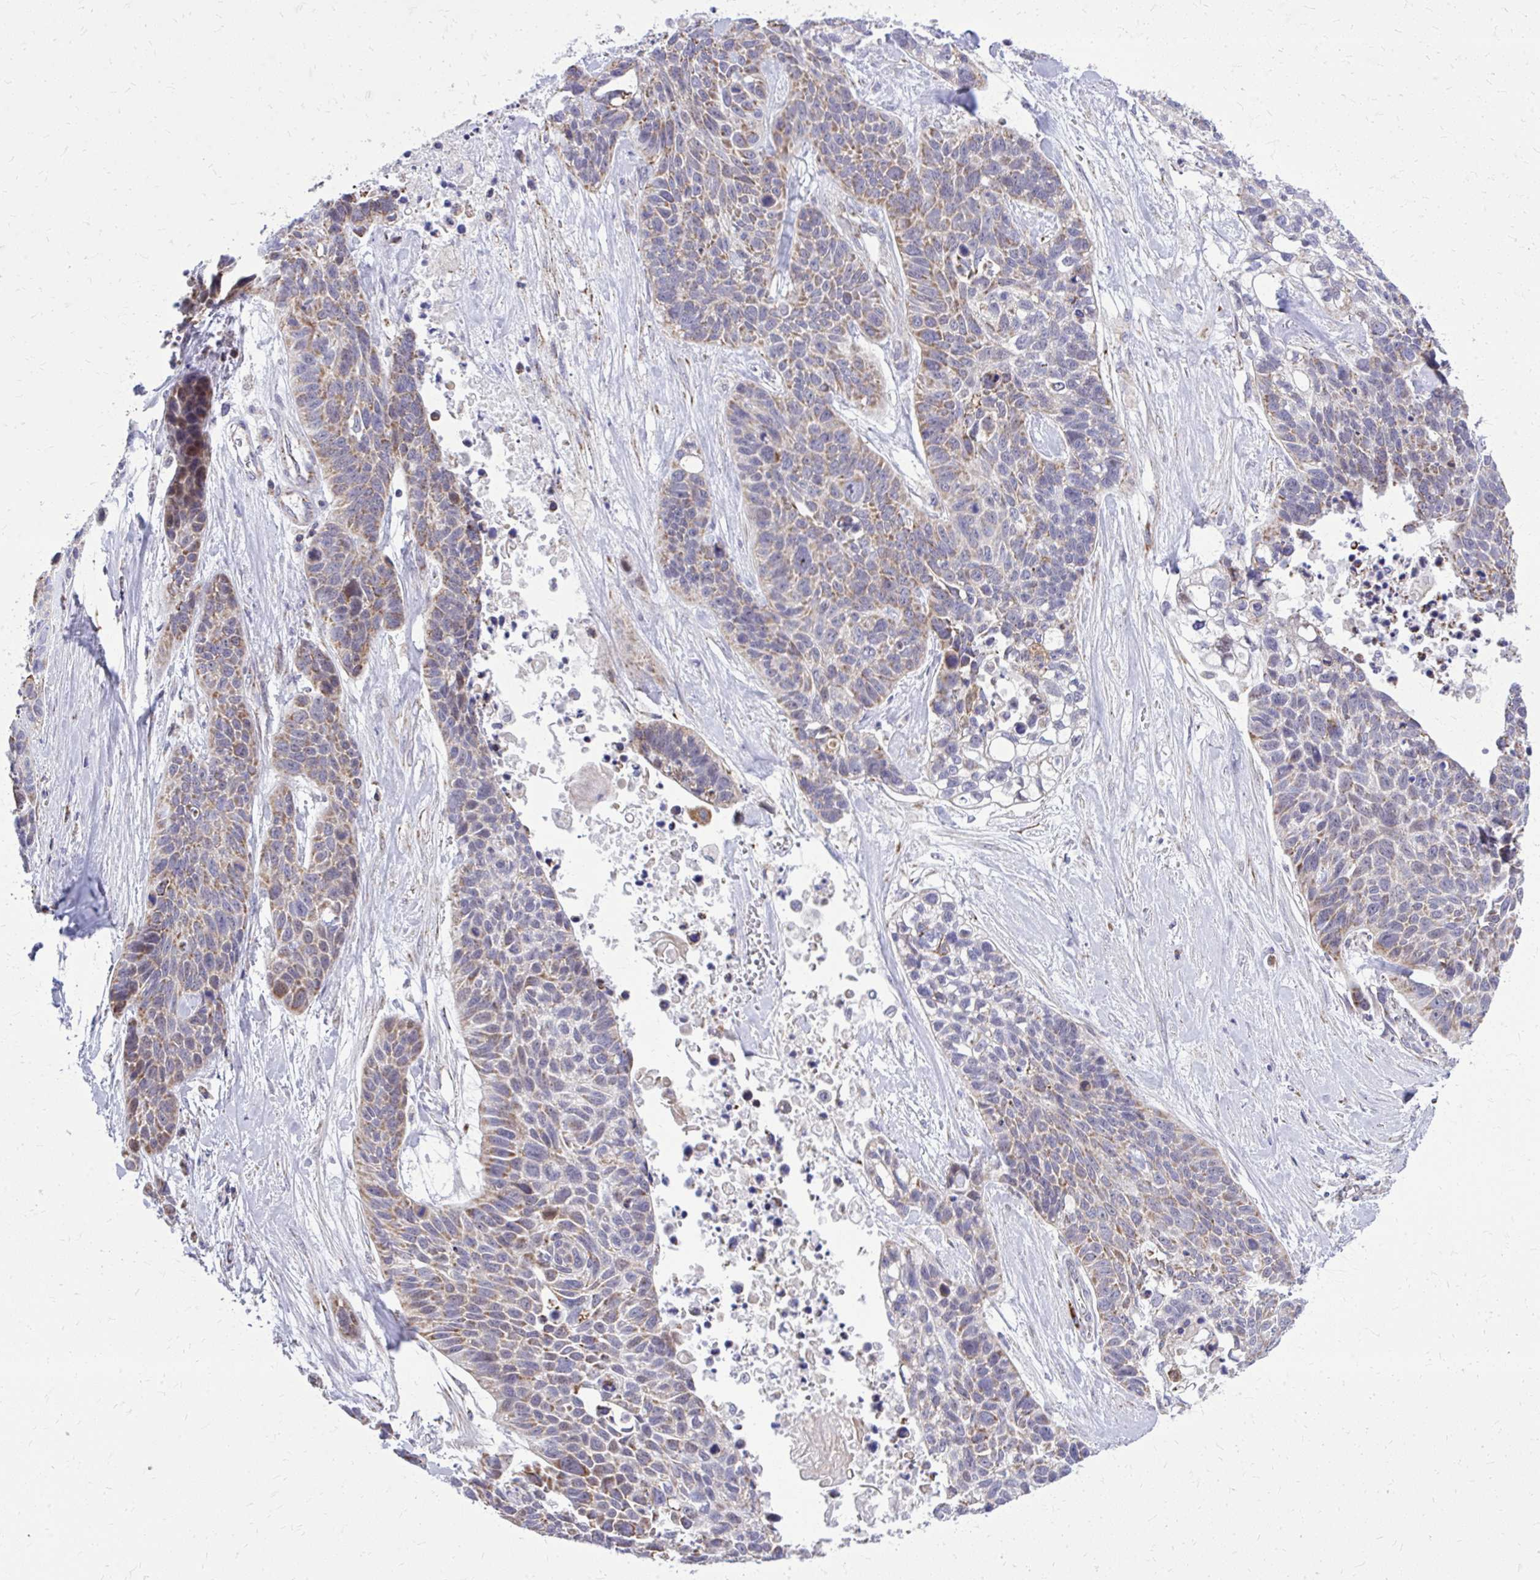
{"staining": {"intensity": "moderate", "quantity": "25%-75%", "location": "cytoplasmic/membranous"}, "tissue": "lung cancer", "cell_type": "Tumor cells", "image_type": "cancer", "snomed": [{"axis": "morphology", "description": "Squamous cell carcinoma, NOS"}, {"axis": "topography", "description": "Lung"}], "caption": "This is an image of immunohistochemistry (IHC) staining of lung squamous cell carcinoma, which shows moderate positivity in the cytoplasmic/membranous of tumor cells.", "gene": "ZNF362", "patient": {"sex": "male", "age": 62}}